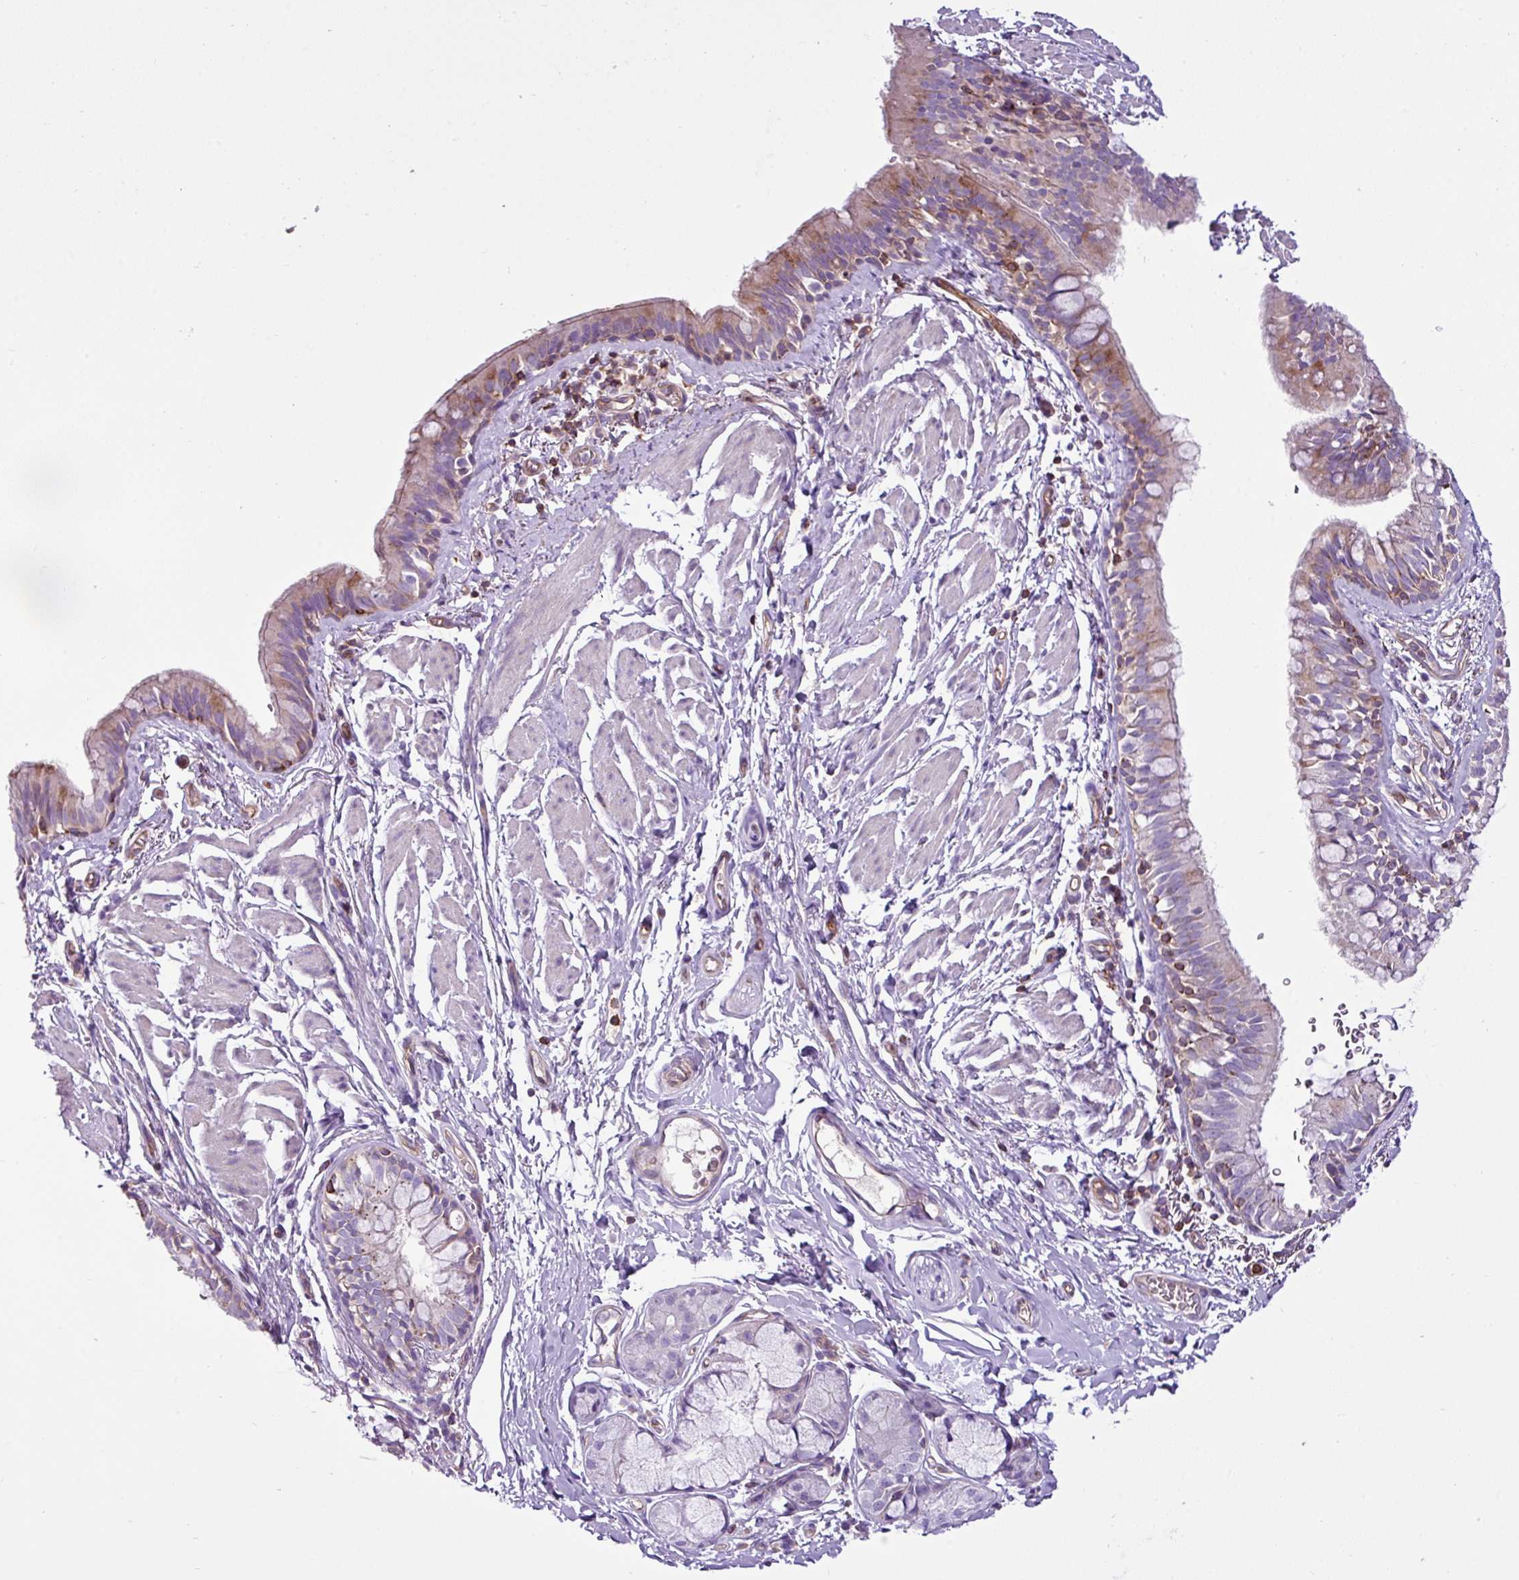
{"staining": {"intensity": "moderate", "quantity": "25%-75%", "location": "cytoplasmic/membranous"}, "tissue": "bronchus", "cell_type": "Respiratory epithelial cells", "image_type": "normal", "snomed": [{"axis": "morphology", "description": "Normal tissue, NOS"}, {"axis": "topography", "description": "Bronchus"}], "caption": "The immunohistochemical stain labels moderate cytoplasmic/membranous expression in respiratory epithelial cells of unremarkable bronchus. Using DAB (brown) and hematoxylin (blue) stains, captured at high magnification using brightfield microscopy.", "gene": "EME2", "patient": {"sex": "male", "age": 67}}